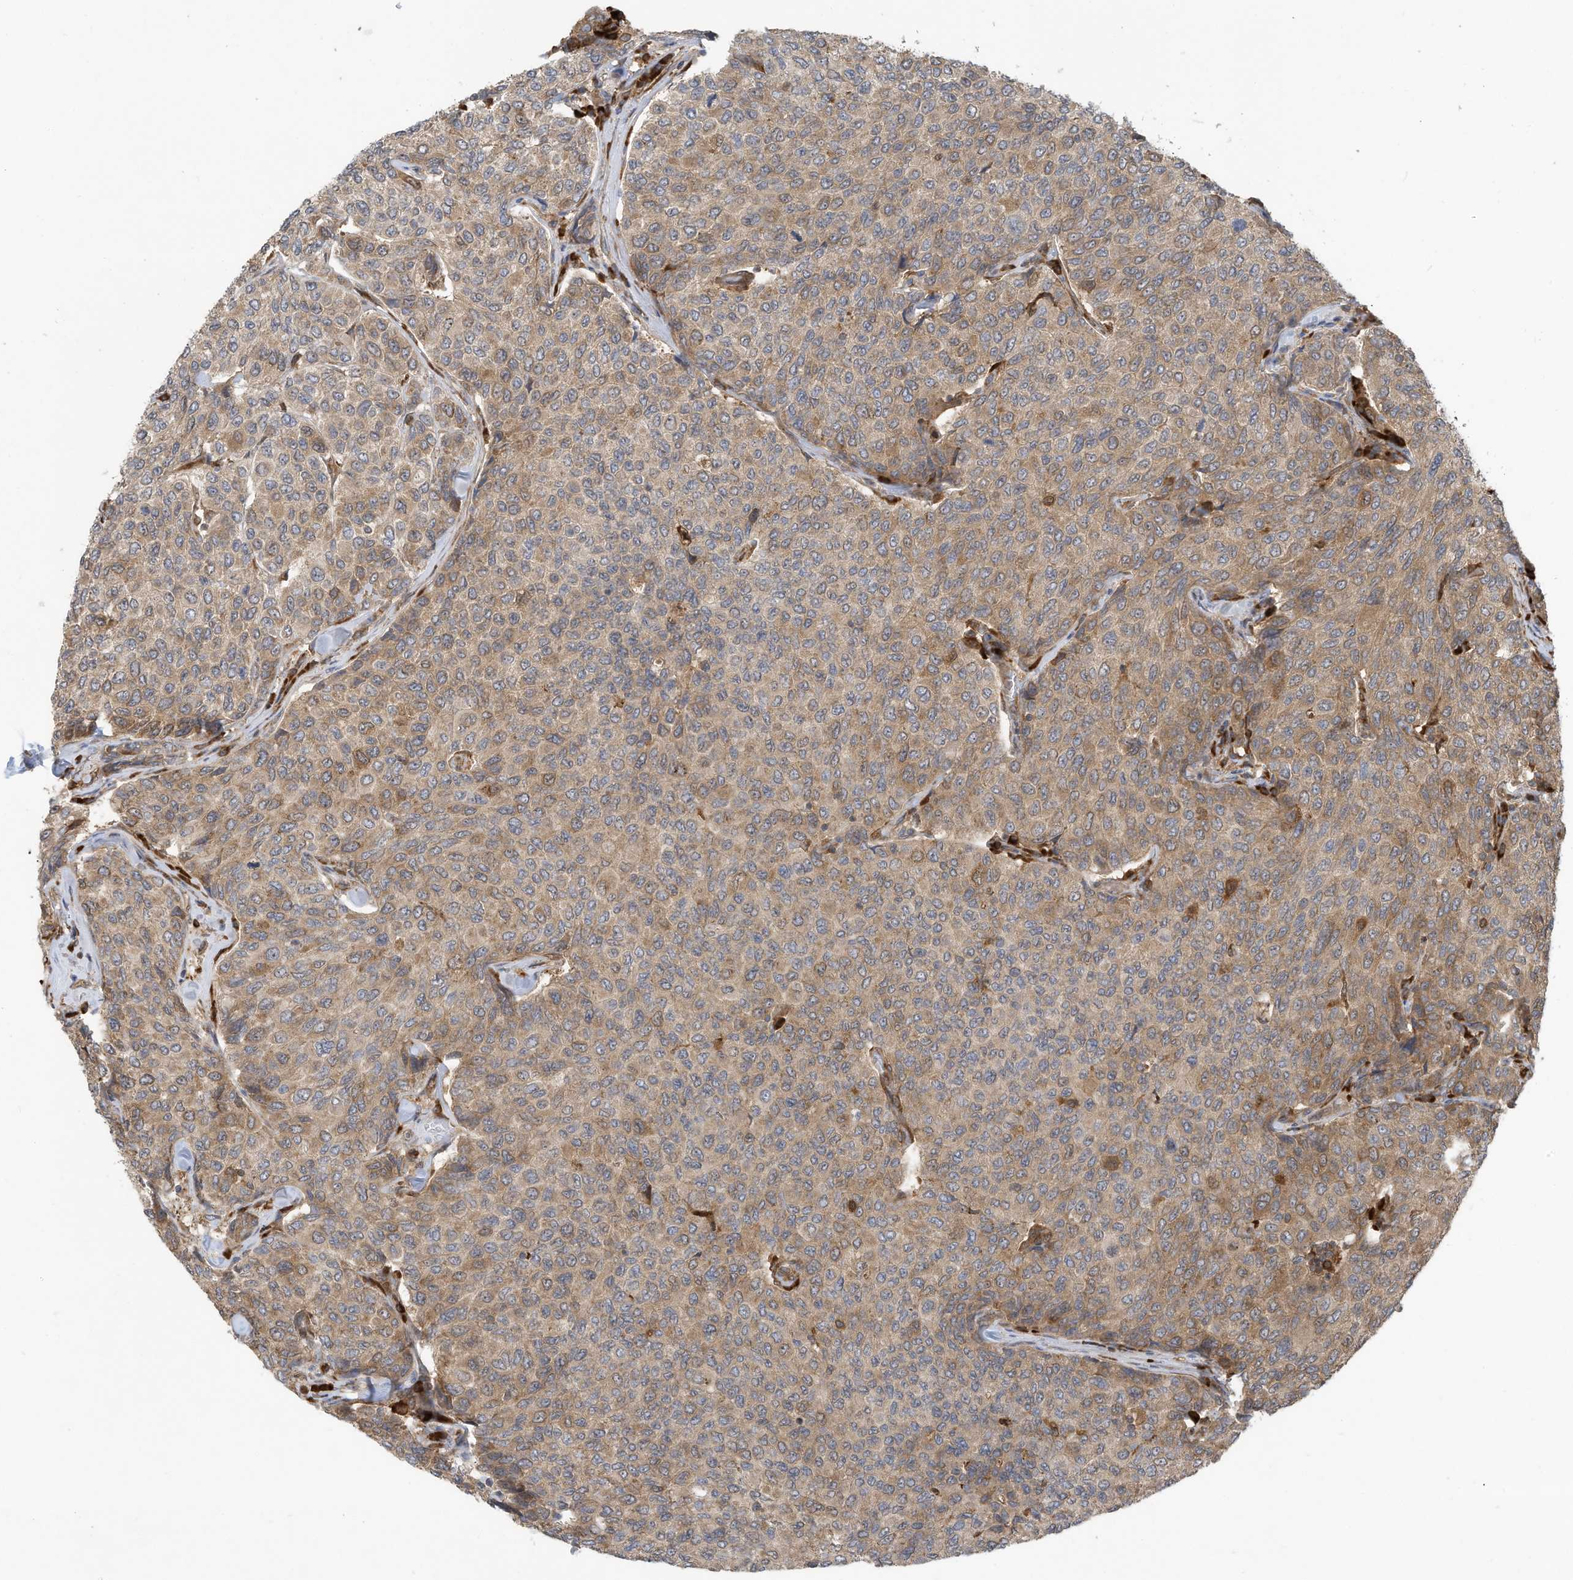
{"staining": {"intensity": "moderate", "quantity": "25%-75%", "location": "cytoplasmic/membranous"}, "tissue": "breast cancer", "cell_type": "Tumor cells", "image_type": "cancer", "snomed": [{"axis": "morphology", "description": "Duct carcinoma"}, {"axis": "topography", "description": "Breast"}], "caption": "Breast cancer tissue shows moderate cytoplasmic/membranous positivity in approximately 25%-75% of tumor cells, visualized by immunohistochemistry. Ihc stains the protein of interest in brown and the nuclei are stained blue.", "gene": "USE1", "patient": {"sex": "female", "age": 55}}